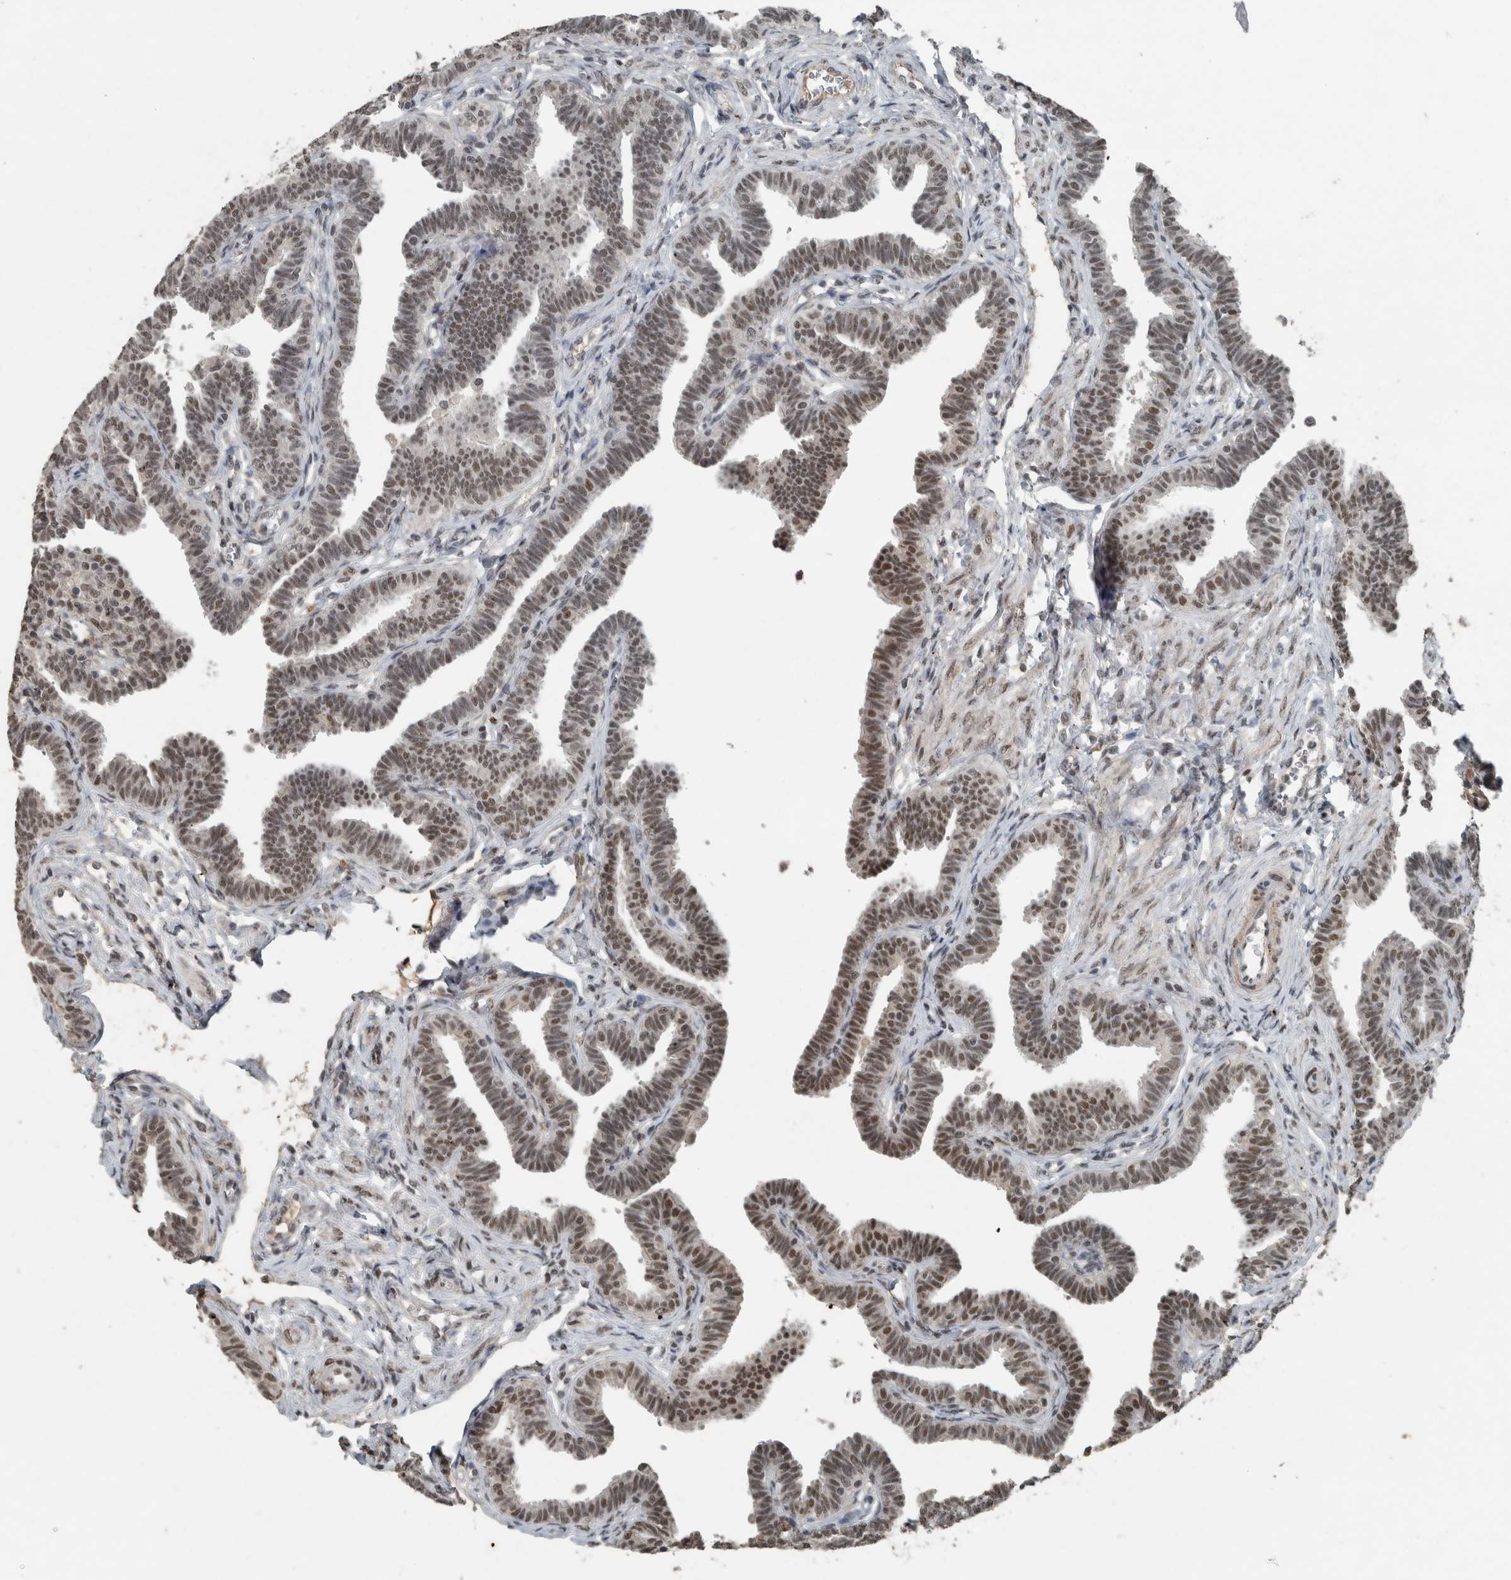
{"staining": {"intensity": "strong", "quantity": ">75%", "location": "nuclear"}, "tissue": "fallopian tube", "cell_type": "Glandular cells", "image_type": "normal", "snomed": [{"axis": "morphology", "description": "Normal tissue, NOS"}, {"axis": "topography", "description": "Fallopian tube"}, {"axis": "topography", "description": "Ovary"}], "caption": "Fallopian tube was stained to show a protein in brown. There is high levels of strong nuclear positivity in about >75% of glandular cells.", "gene": "ZNF24", "patient": {"sex": "female", "age": 23}}